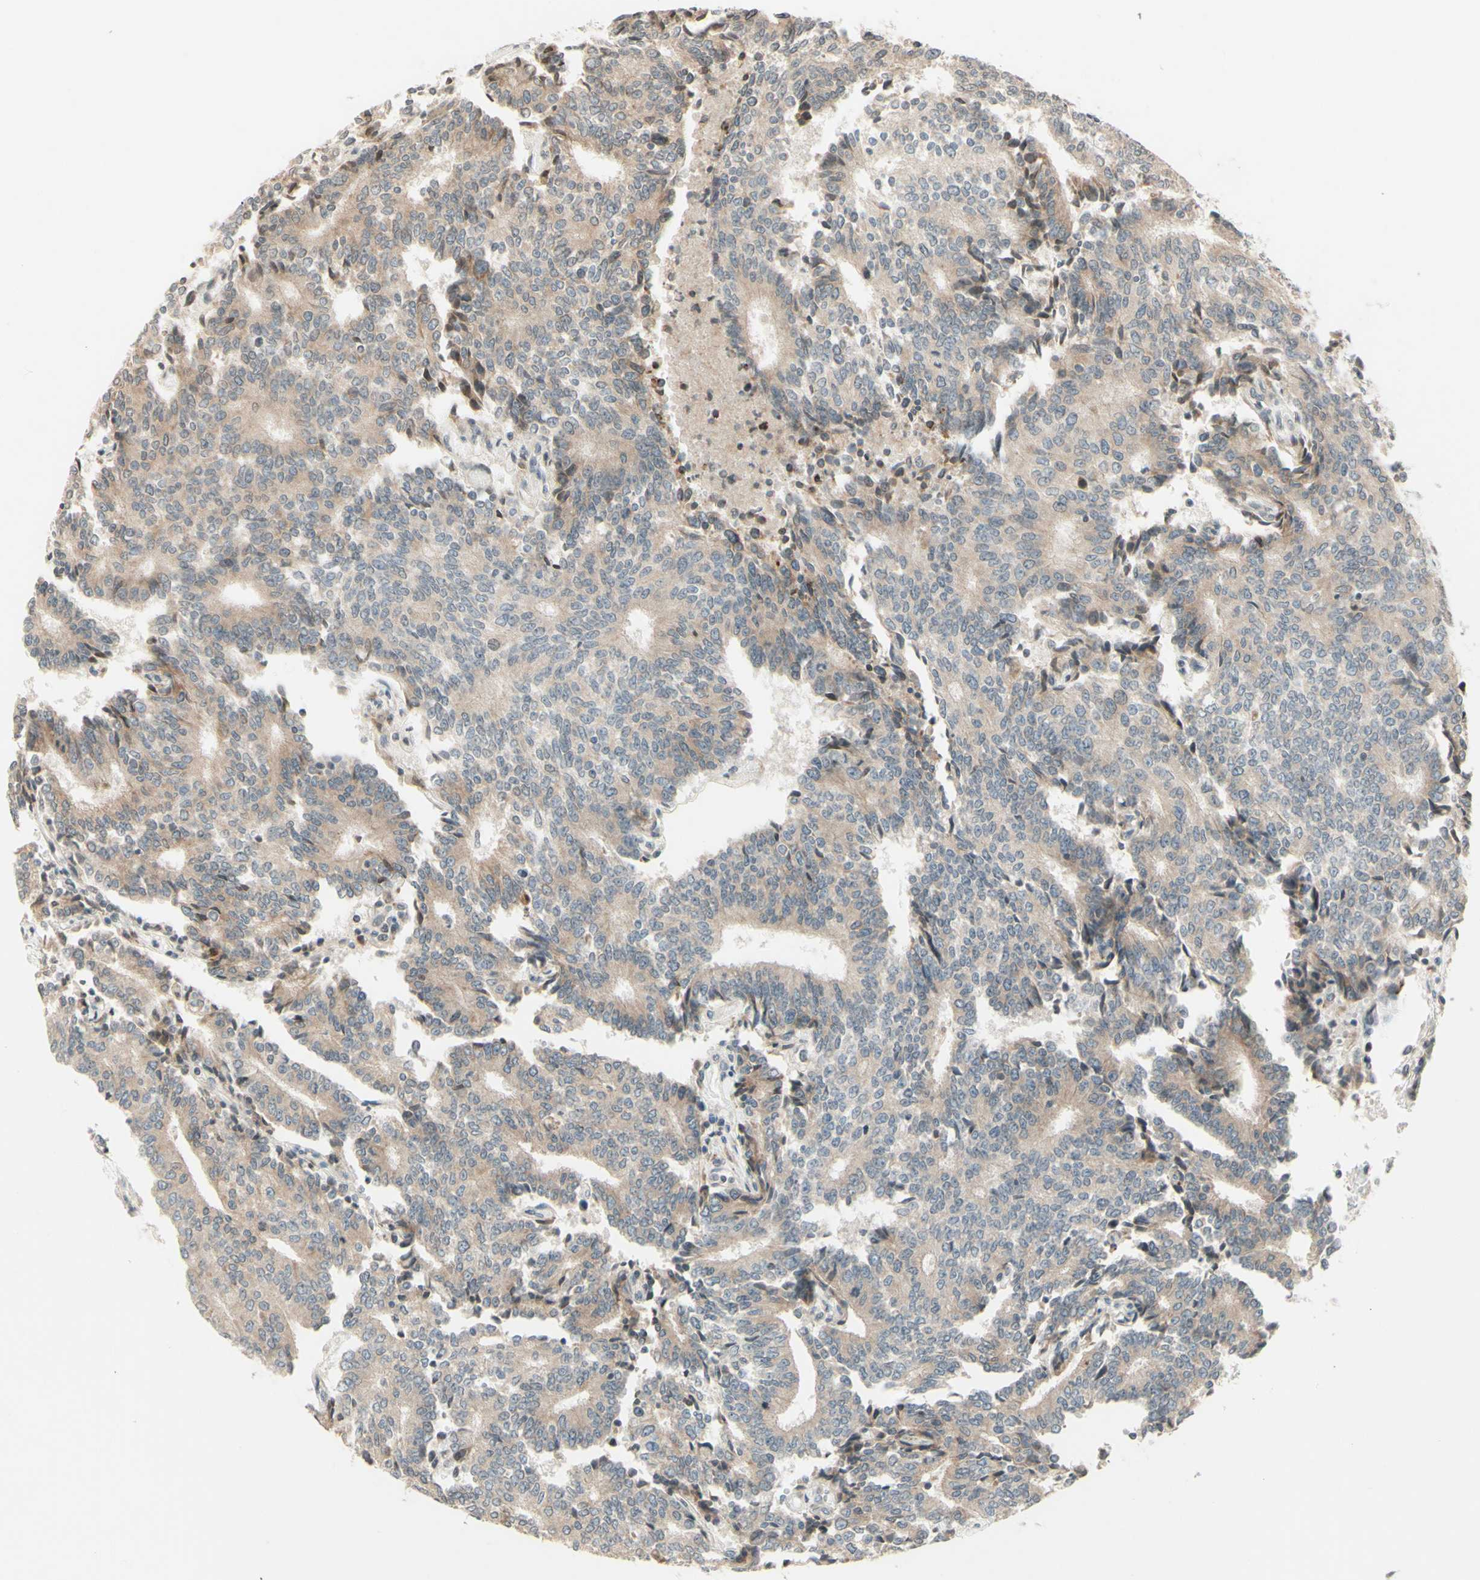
{"staining": {"intensity": "weak", "quantity": ">75%", "location": "cytoplasmic/membranous"}, "tissue": "prostate cancer", "cell_type": "Tumor cells", "image_type": "cancer", "snomed": [{"axis": "morphology", "description": "Normal tissue, NOS"}, {"axis": "morphology", "description": "Adenocarcinoma, High grade"}, {"axis": "topography", "description": "Prostate"}, {"axis": "topography", "description": "Seminal veicle"}], "caption": "DAB (3,3'-diaminobenzidine) immunohistochemical staining of human high-grade adenocarcinoma (prostate) reveals weak cytoplasmic/membranous protein expression in about >75% of tumor cells.", "gene": "ZW10", "patient": {"sex": "male", "age": 55}}